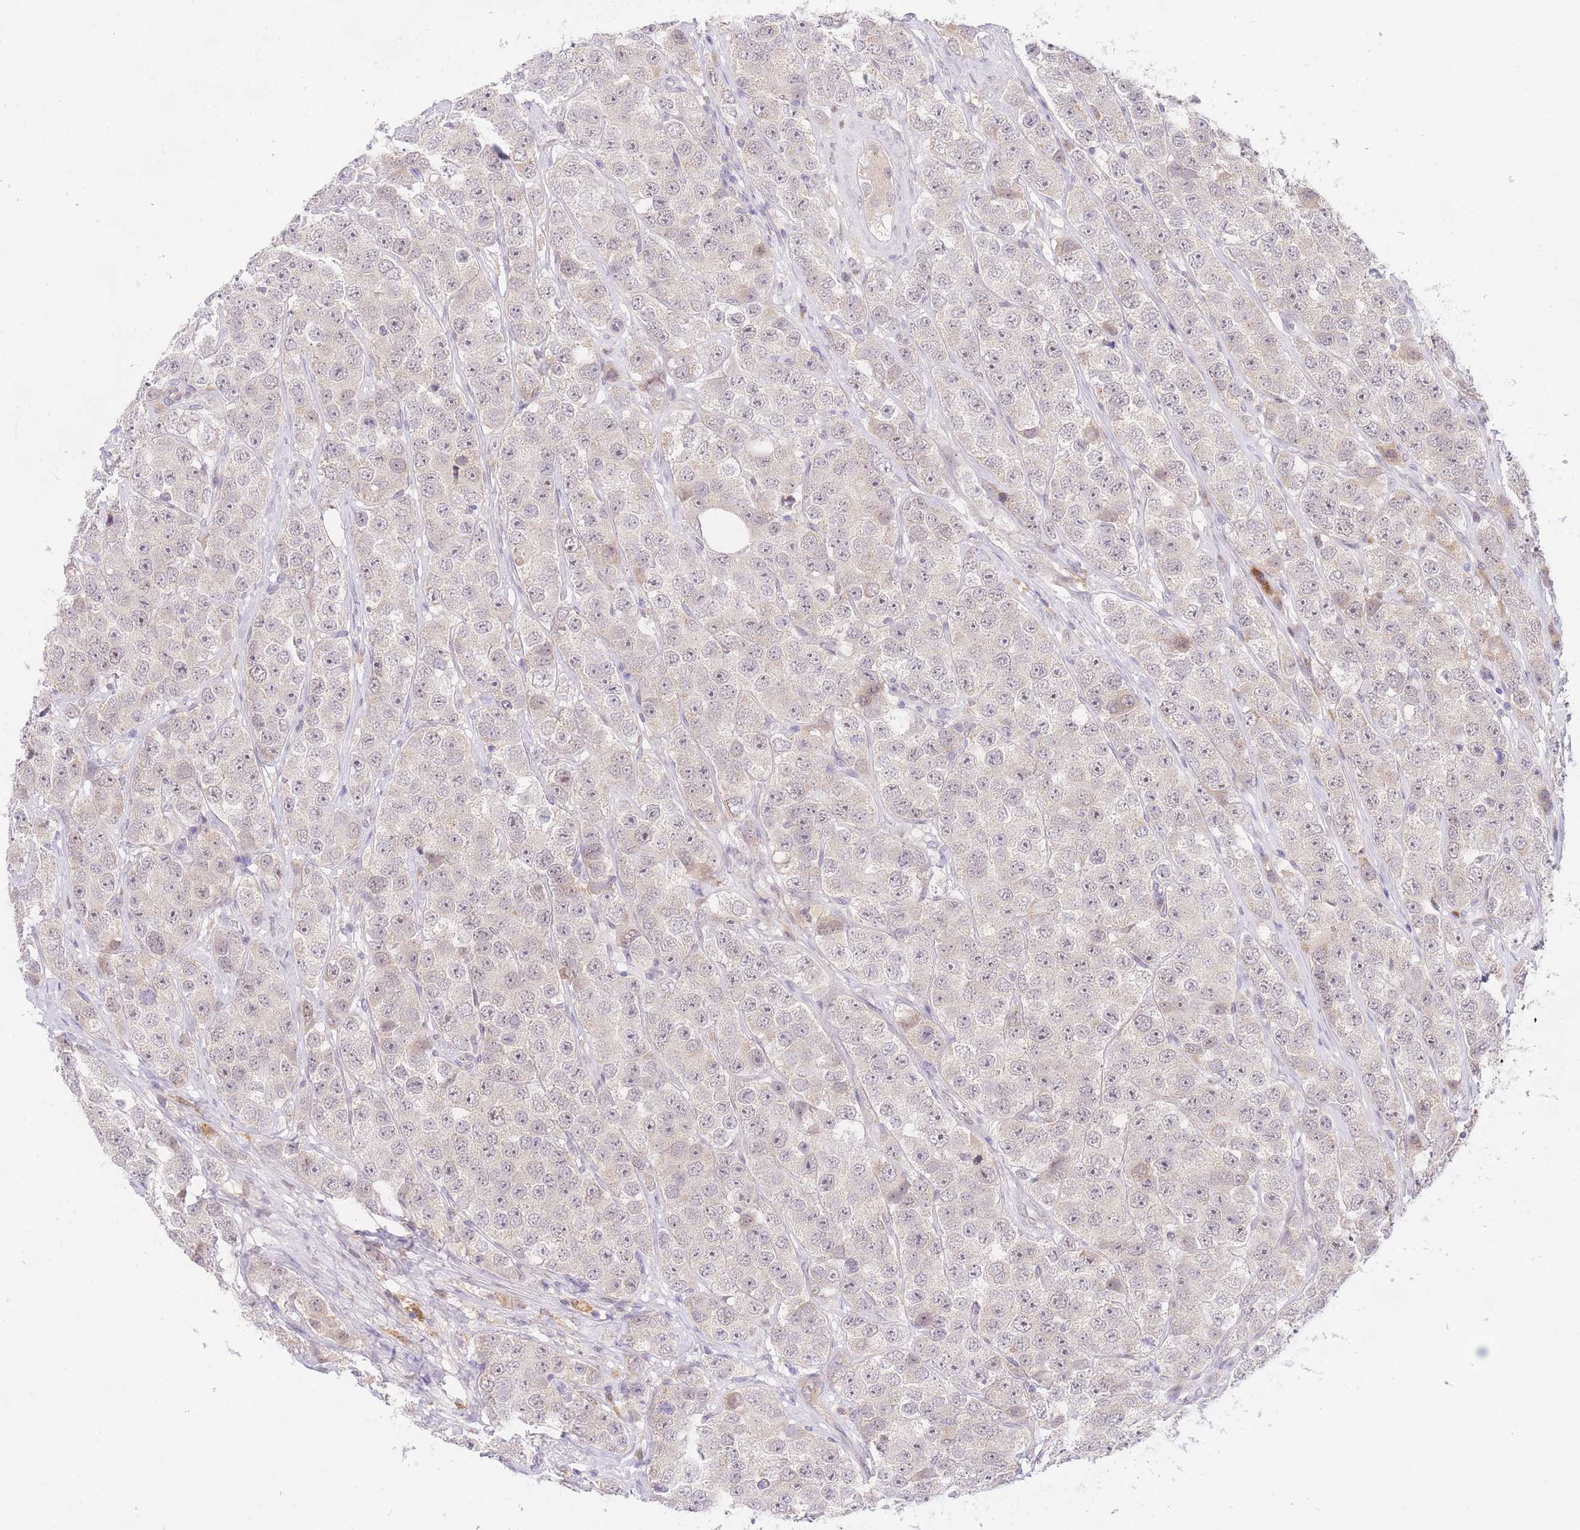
{"staining": {"intensity": "negative", "quantity": "none", "location": "none"}, "tissue": "testis cancer", "cell_type": "Tumor cells", "image_type": "cancer", "snomed": [{"axis": "morphology", "description": "Seminoma, NOS"}, {"axis": "topography", "description": "Testis"}], "caption": "This is an IHC image of human seminoma (testis). There is no positivity in tumor cells.", "gene": "SLC25A33", "patient": {"sex": "male", "age": 28}}